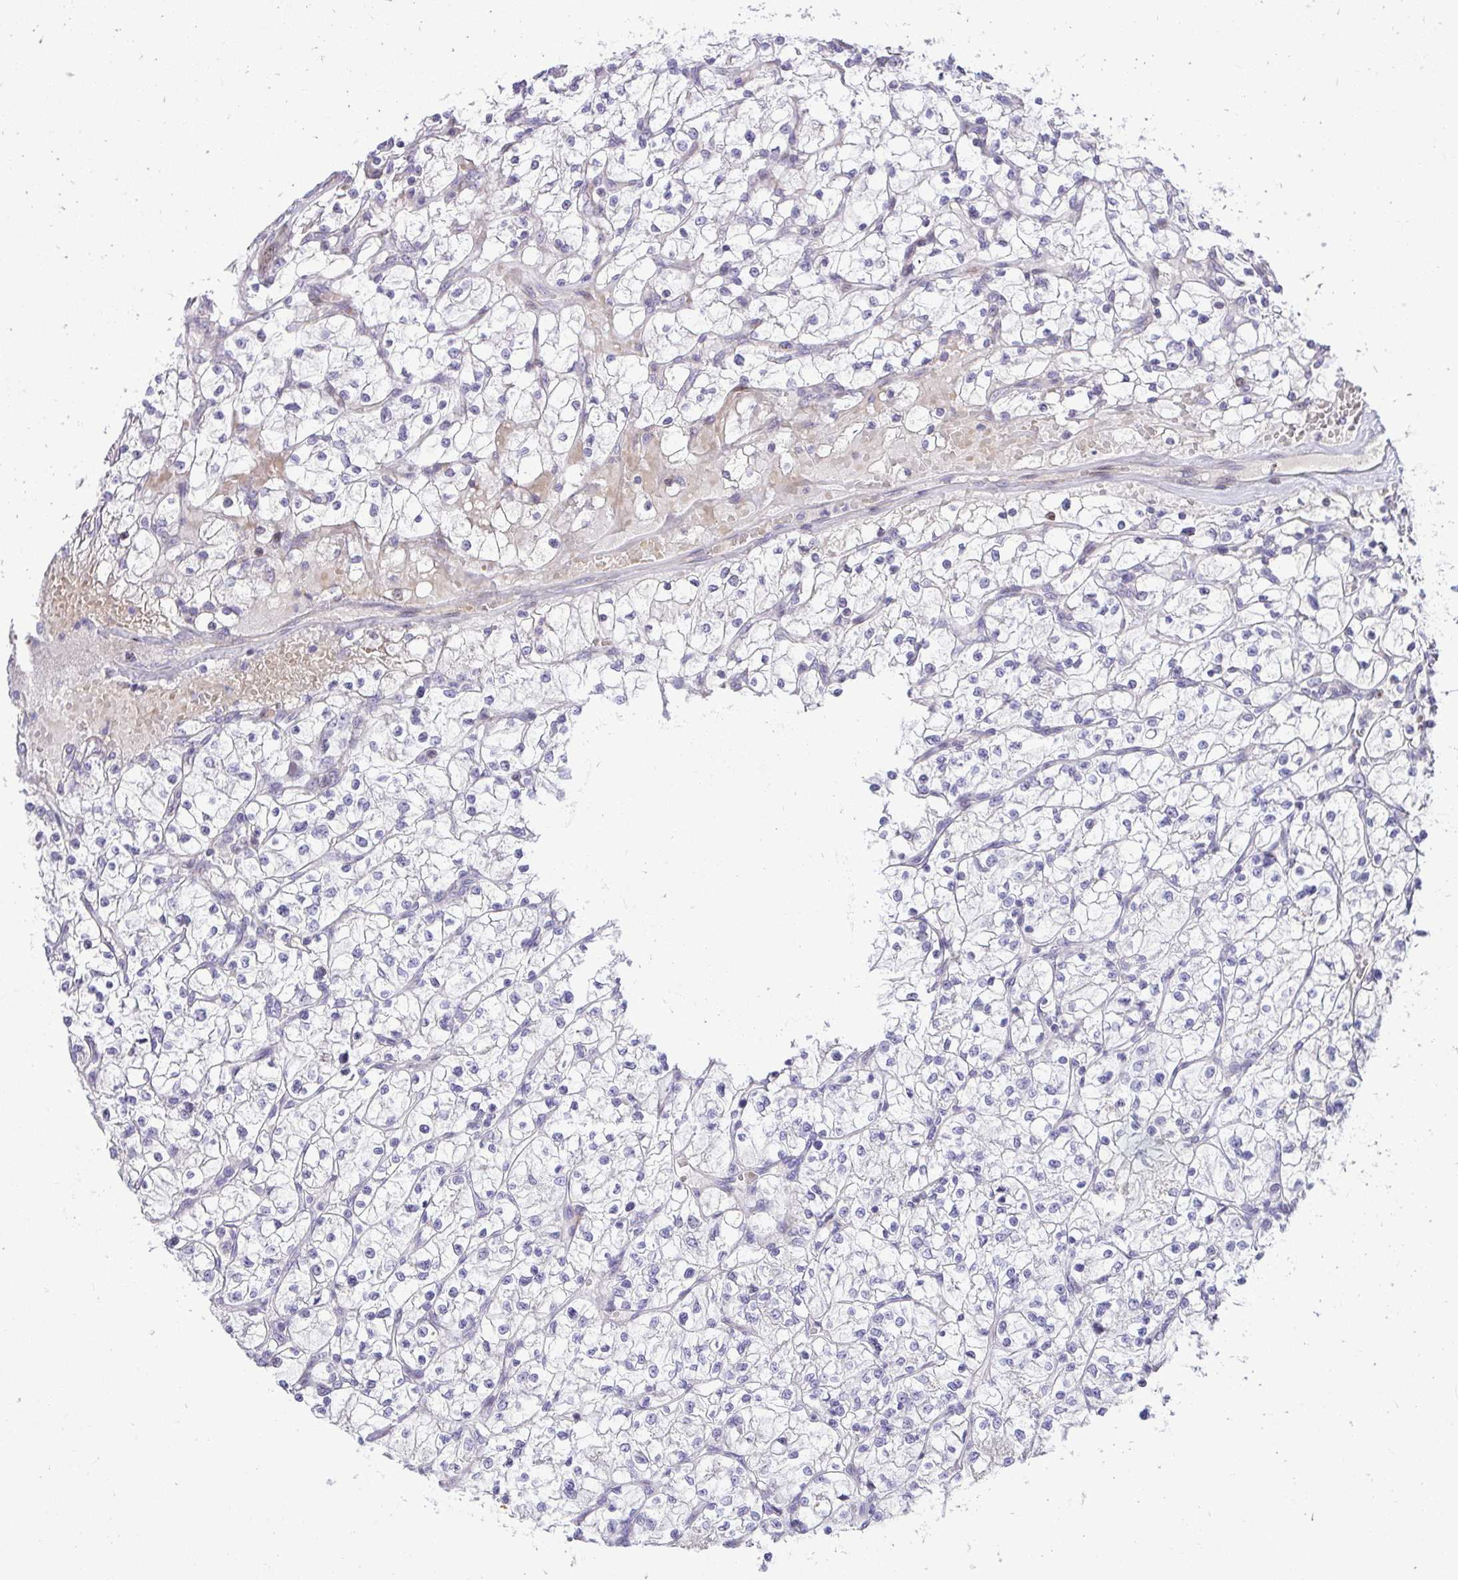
{"staining": {"intensity": "negative", "quantity": "none", "location": "none"}, "tissue": "renal cancer", "cell_type": "Tumor cells", "image_type": "cancer", "snomed": [{"axis": "morphology", "description": "Adenocarcinoma, NOS"}, {"axis": "topography", "description": "Kidney"}], "caption": "Human renal adenocarcinoma stained for a protein using immunohistochemistry displays no expression in tumor cells.", "gene": "DLX4", "patient": {"sex": "female", "age": 64}}